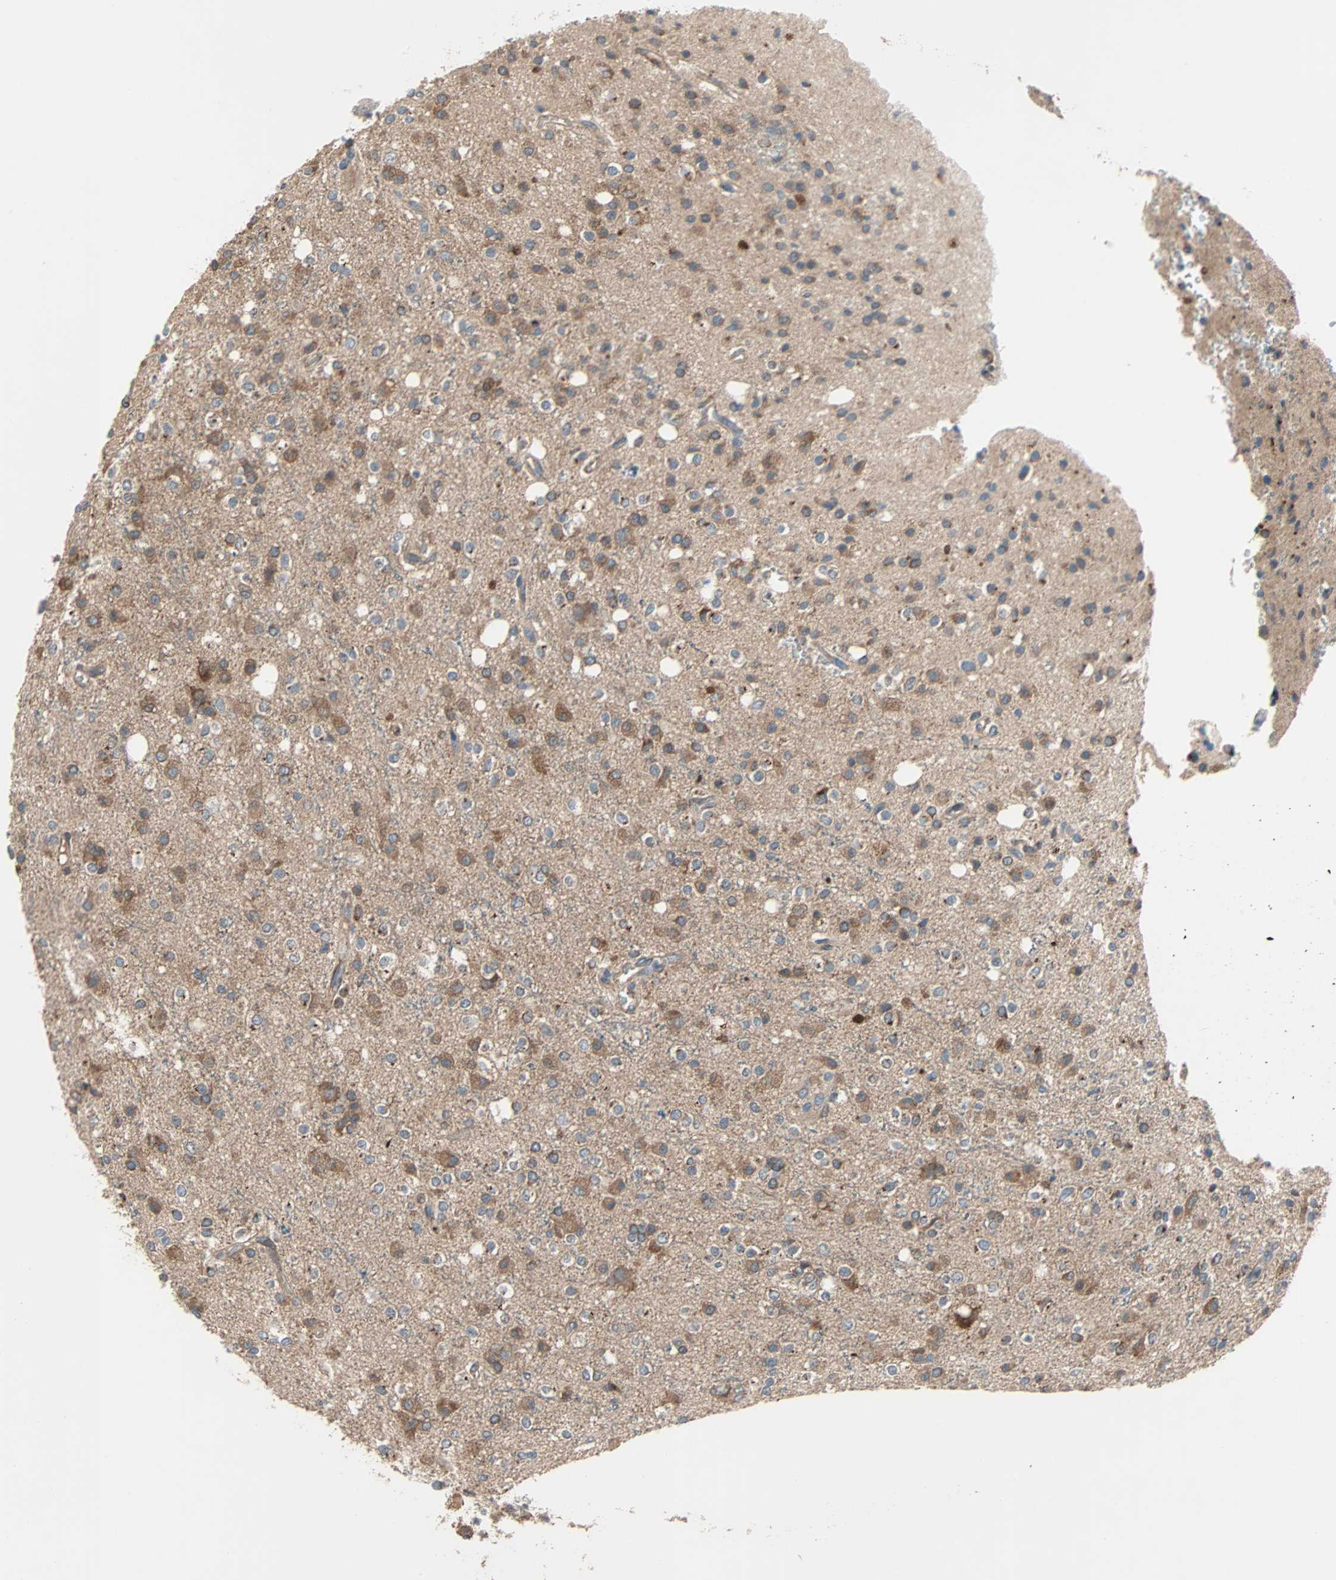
{"staining": {"intensity": "moderate", "quantity": "25%-75%", "location": "cytoplasmic/membranous"}, "tissue": "glioma", "cell_type": "Tumor cells", "image_type": "cancer", "snomed": [{"axis": "morphology", "description": "Glioma, malignant, High grade"}, {"axis": "topography", "description": "Brain"}], "caption": "An IHC image of tumor tissue is shown. Protein staining in brown labels moderate cytoplasmic/membranous positivity in glioma within tumor cells.", "gene": "XYLT1", "patient": {"sex": "male", "age": 47}}